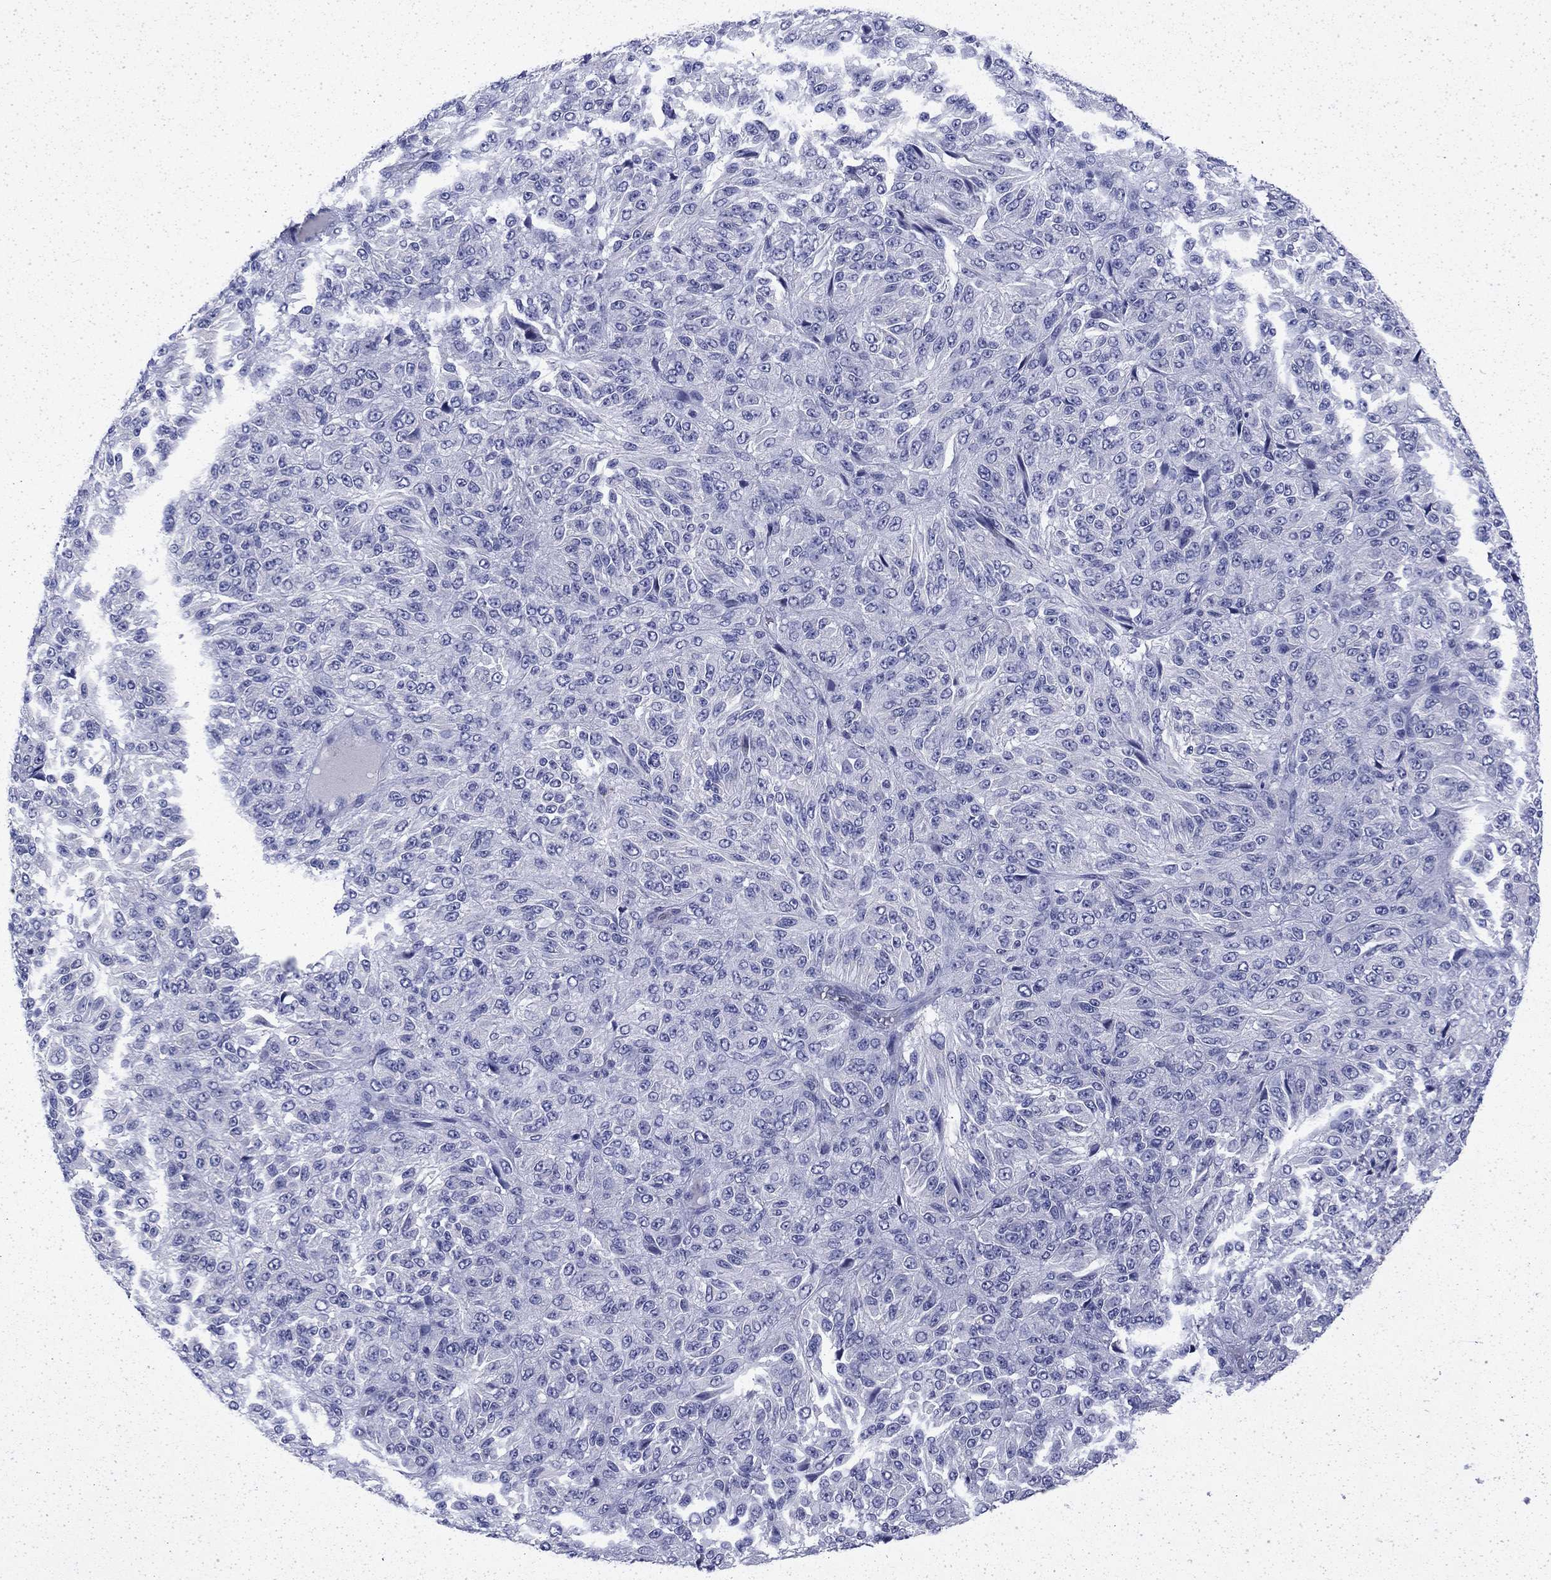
{"staining": {"intensity": "negative", "quantity": "none", "location": "none"}, "tissue": "melanoma", "cell_type": "Tumor cells", "image_type": "cancer", "snomed": [{"axis": "morphology", "description": "Malignant melanoma, Metastatic site"}, {"axis": "topography", "description": "Brain"}], "caption": "IHC histopathology image of malignant melanoma (metastatic site) stained for a protein (brown), which displays no positivity in tumor cells.", "gene": "ENPP6", "patient": {"sex": "female", "age": 56}}